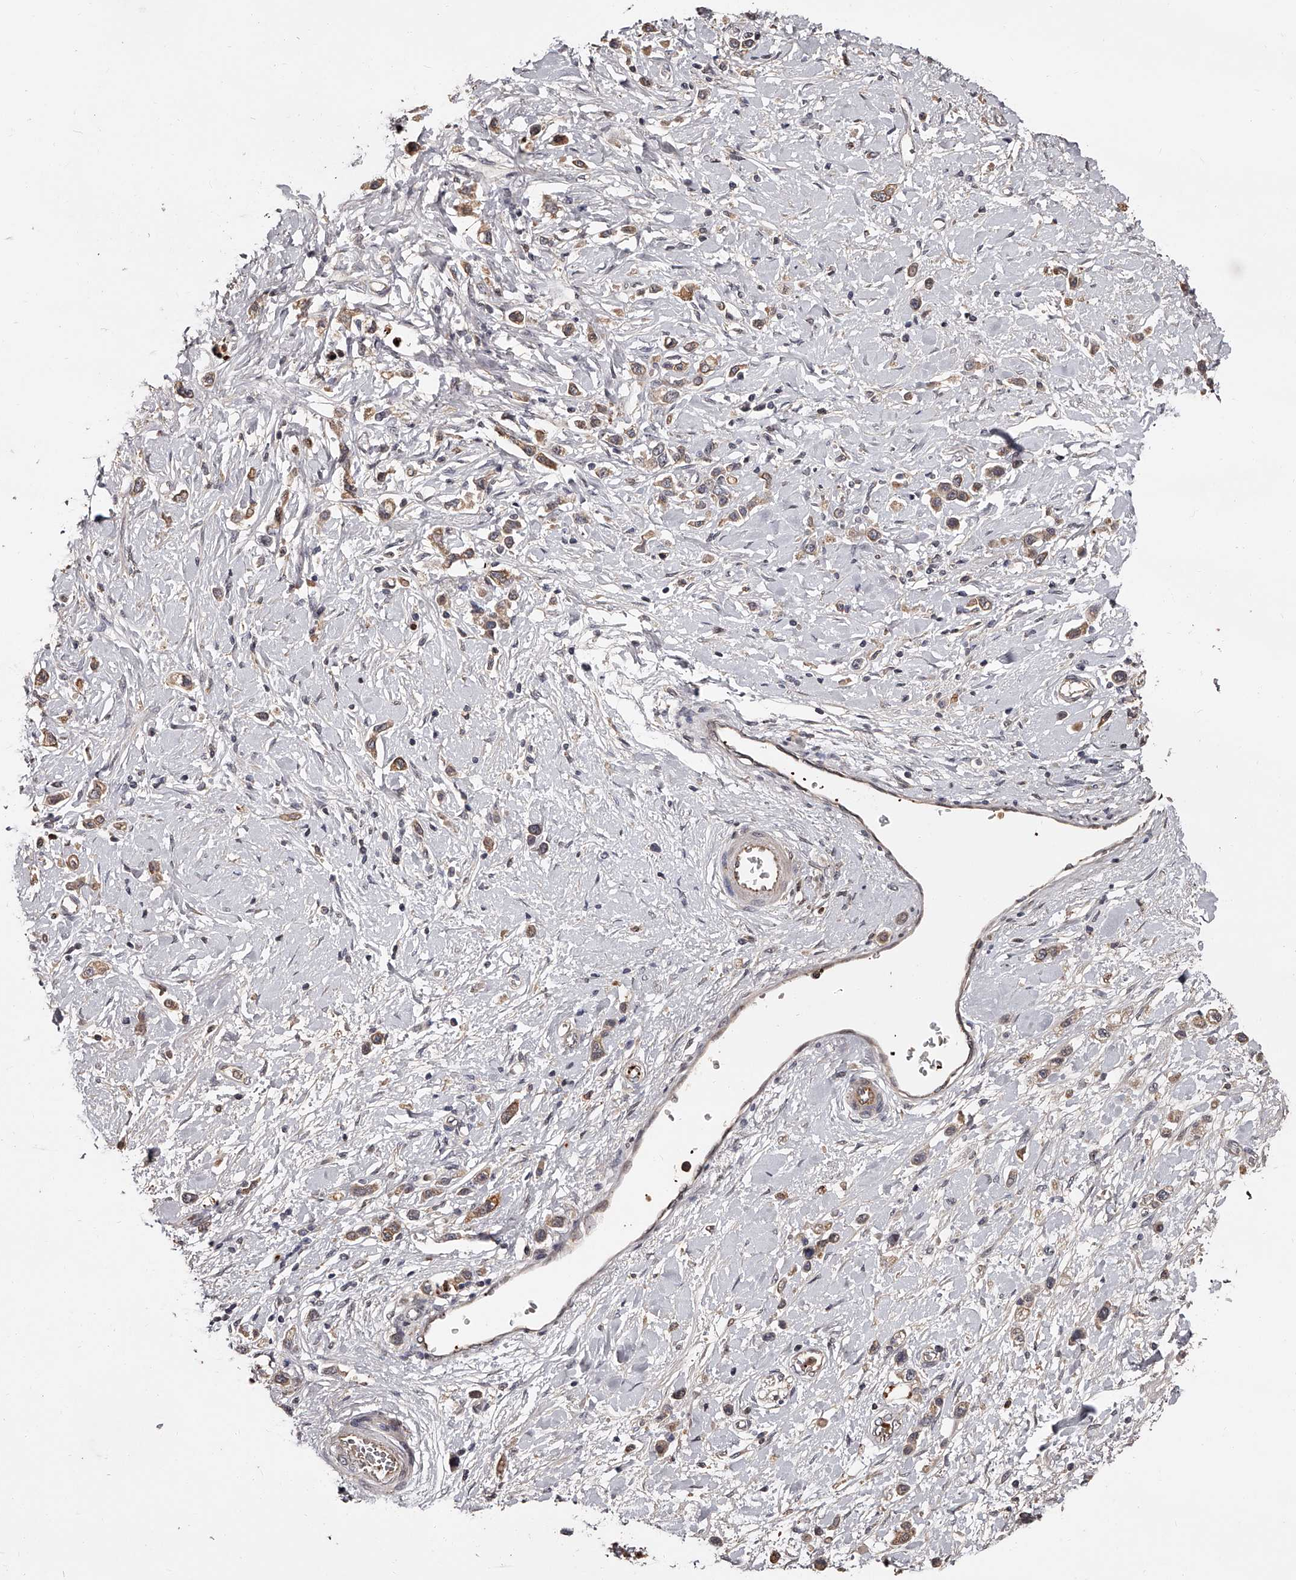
{"staining": {"intensity": "weak", "quantity": ">75%", "location": "cytoplasmic/membranous"}, "tissue": "stomach cancer", "cell_type": "Tumor cells", "image_type": "cancer", "snomed": [{"axis": "morphology", "description": "Adenocarcinoma, NOS"}, {"axis": "topography", "description": "Stomach"}], "caption": "Immunohistochemistry histopathology image of human stomach cancer (adenocarcinoma) stained for a protein (brown), which reveals low levels of weak cytoplasmic/membranous expression in about >75% of tumor cells.", "gene": "URGCP", "patient": {"sex": "female", "age": 65}}